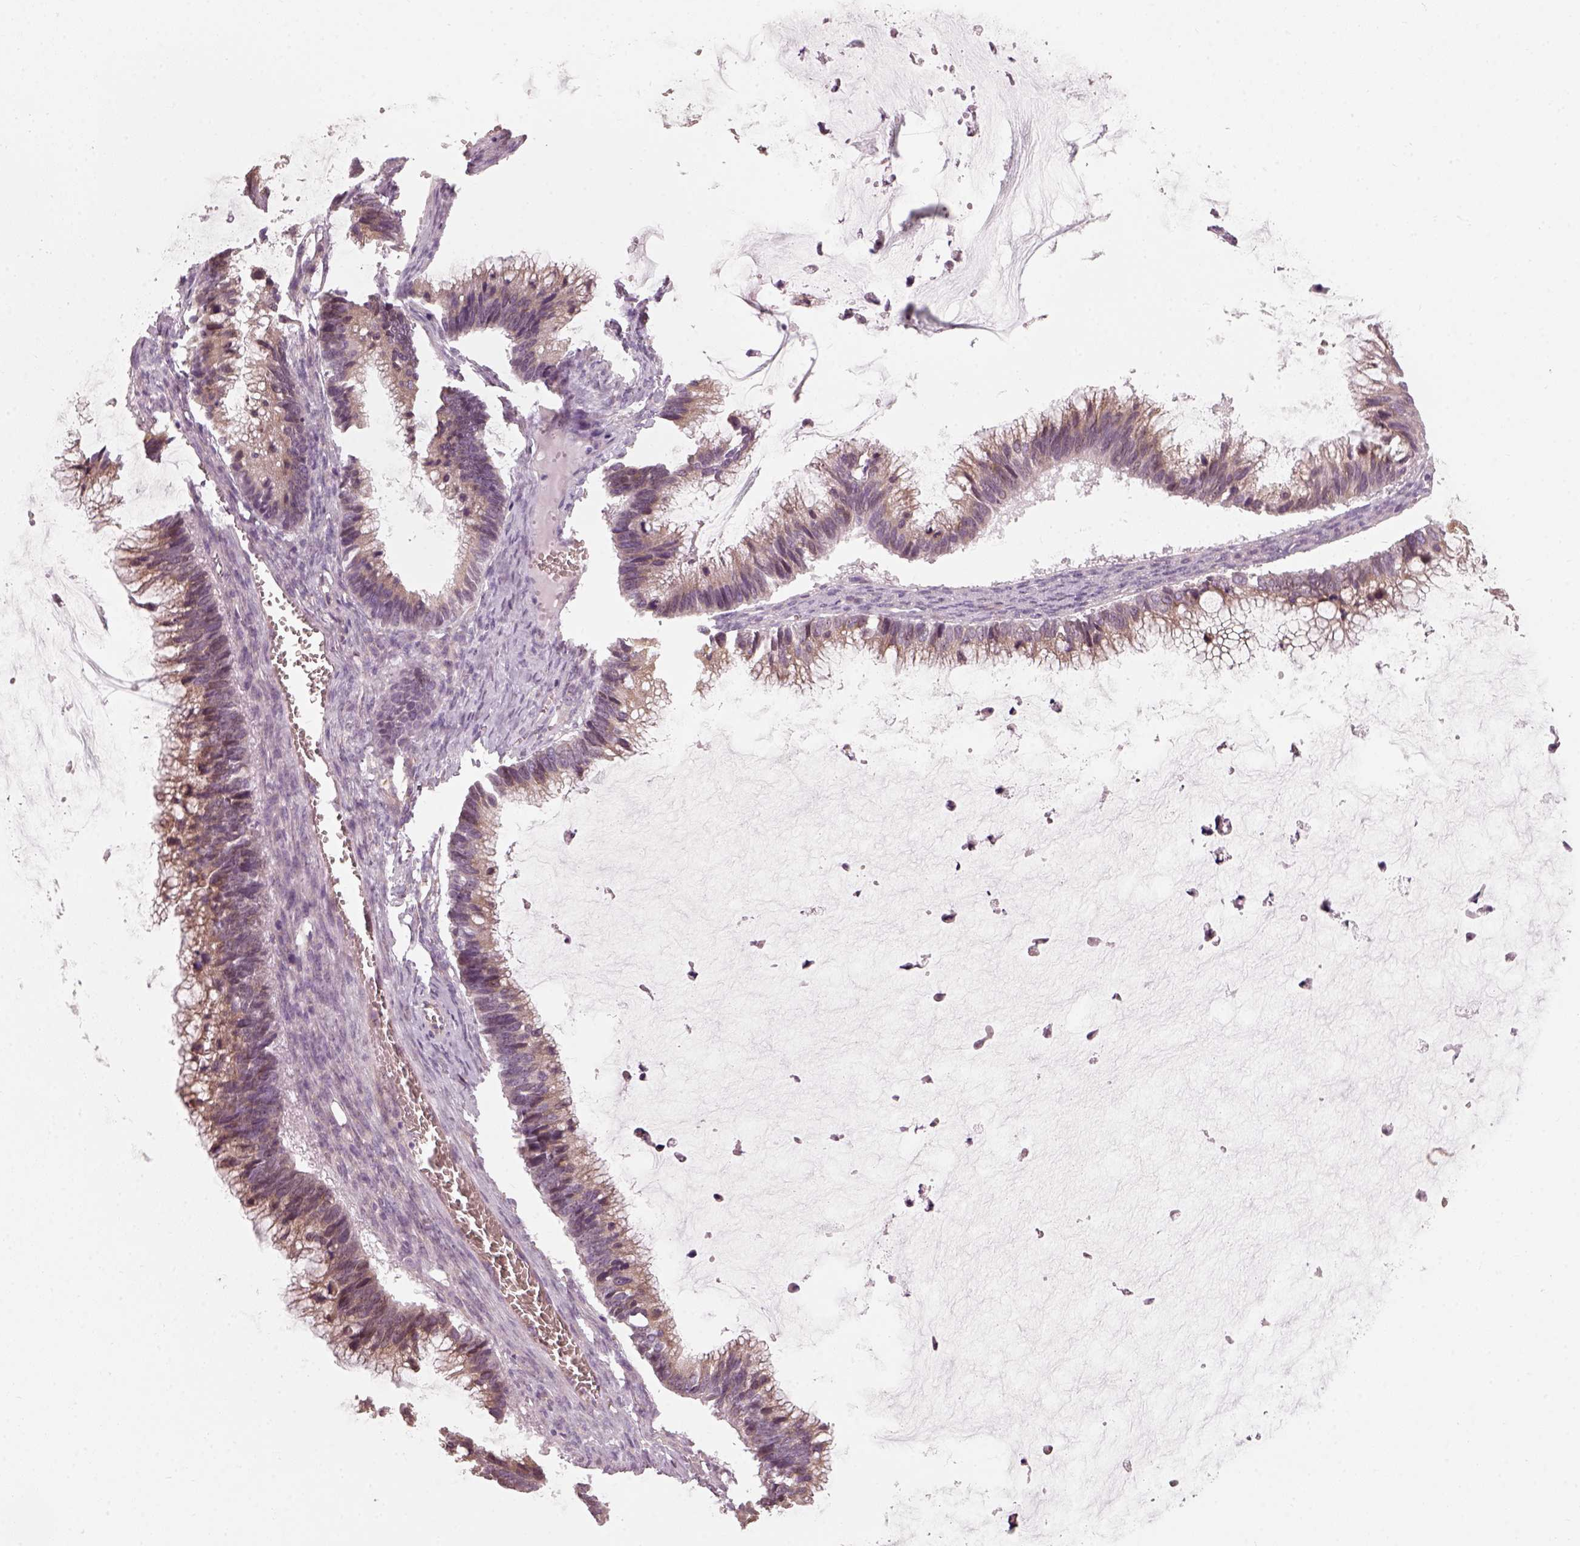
{"staining": {"intensity": "weak", "quantity": ">75%", "location": "cytoplasmic/membranous"}, "tissue": "ovarian cancer", "cell_type": "Tumor cells", "image_type": "cancer", "snomed": [{"axis": "morphology", "description": "Cystadenocarcinoma, mucinous, NOS"}, {"axis": "topography", "description": "Ovary"}], "caption": "Immunohistochemistry (IHC) image of human ovarian cancer (mucinous cystadenocarcinoma) stained for a protein (brown), which exhibits low levels of weak cytoplasmic/membranous expression in approximately >75% of tumor cells.", "gene": "CDS1", "patient": {"sex": "female", "age": 38}}